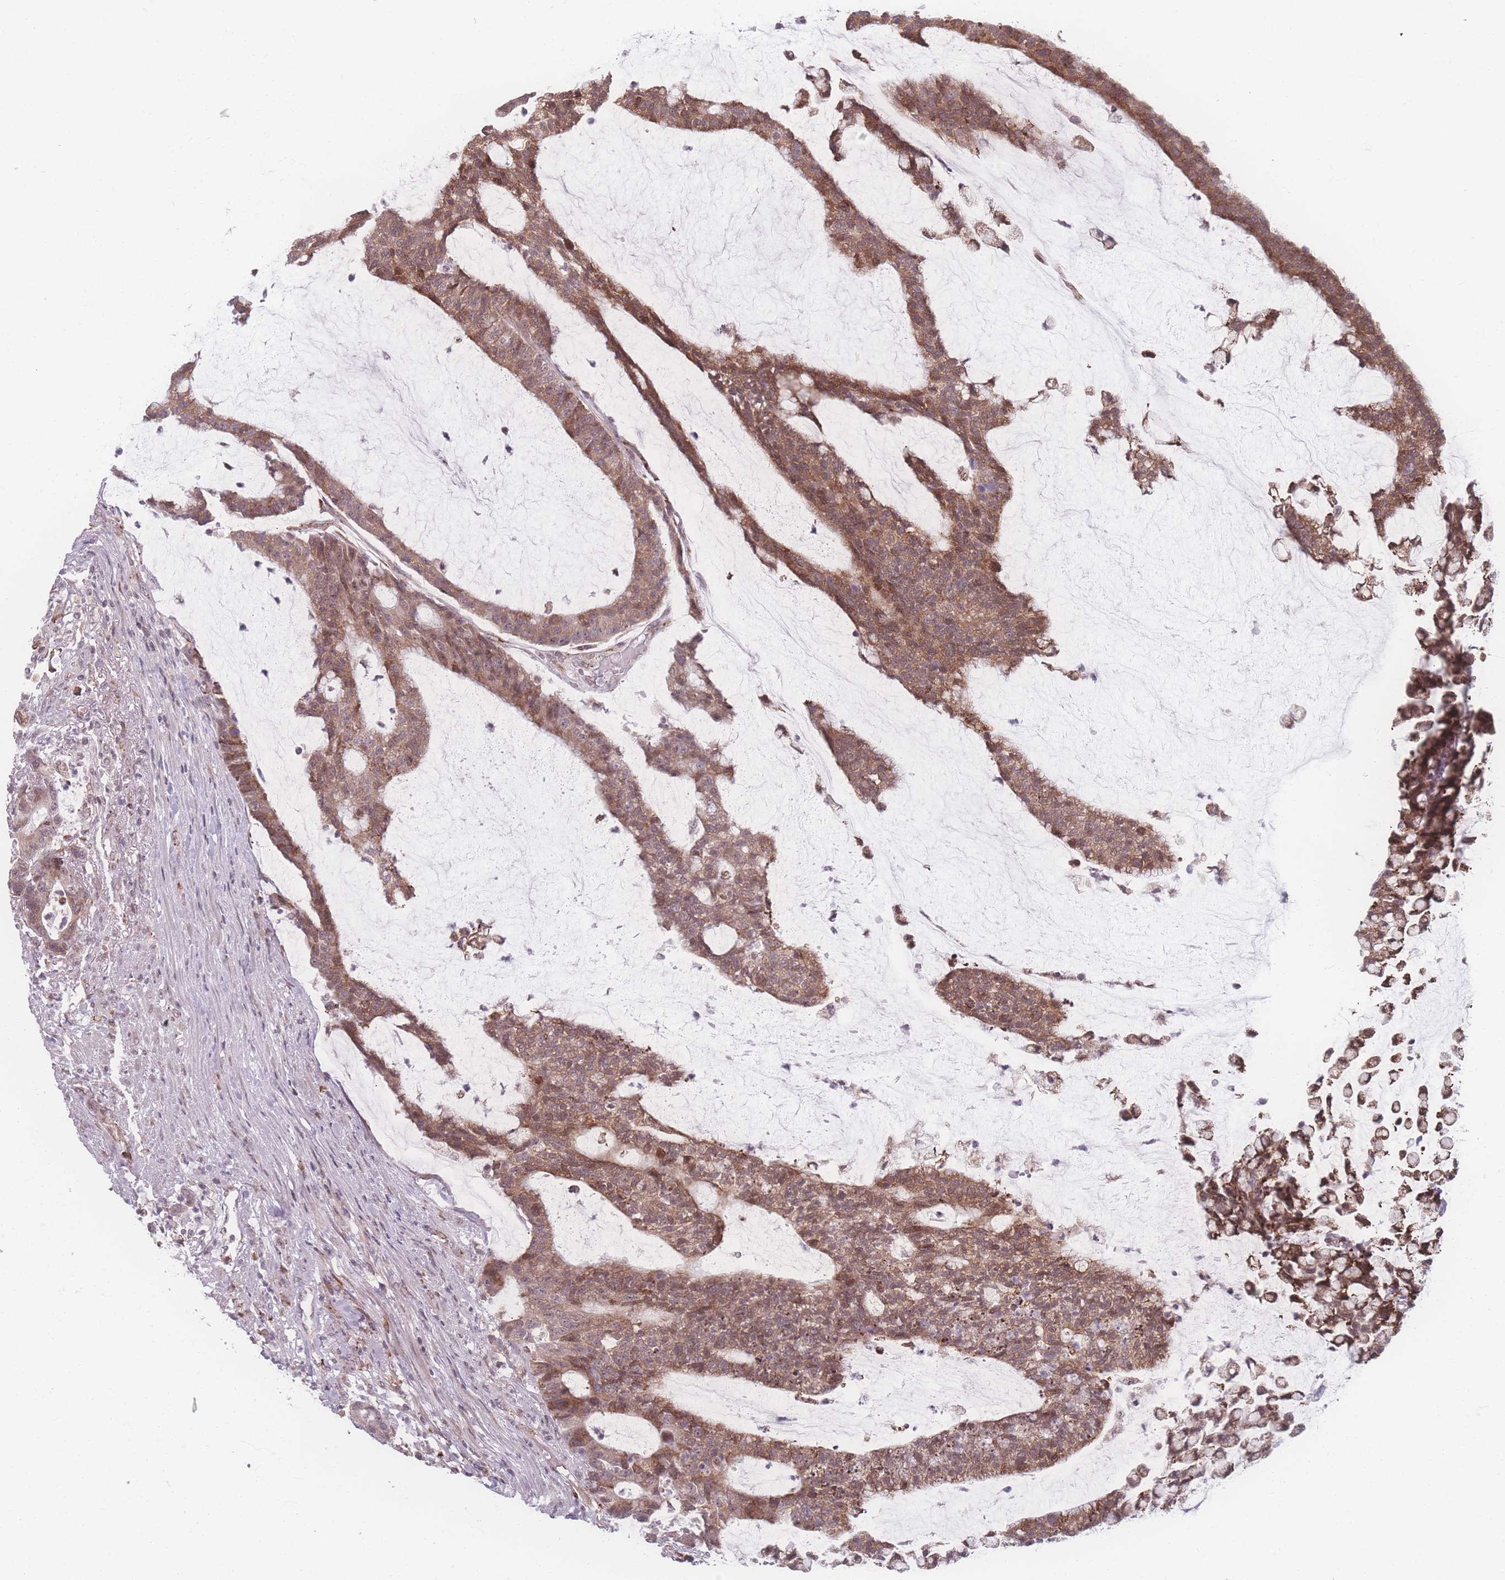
{"staining": {"intensity": "moderate", "quantity": ">75%", "location": "cytoplasmic/membranous,nuclear"}, "tissue": "colorectal cancer", "cell_type": "Tumor cells", "image_type": "cancer", "snomed": [{"axis": "morphology", "description": "Adenocarcinoma, NOS"}, {"axis": "topography", "description": "Colon"}], "caption": "Colorectal cancer was stained to show a protein in brown. There is medium levels of moderate cytoplasmic/membranous and nuclear expression in about >75% of tumor cells. (Brightfield microscopy of DAB IHC at high magnification).", "gene": "ZC3H13", "patient": {"sex": "female", "age": 84}}